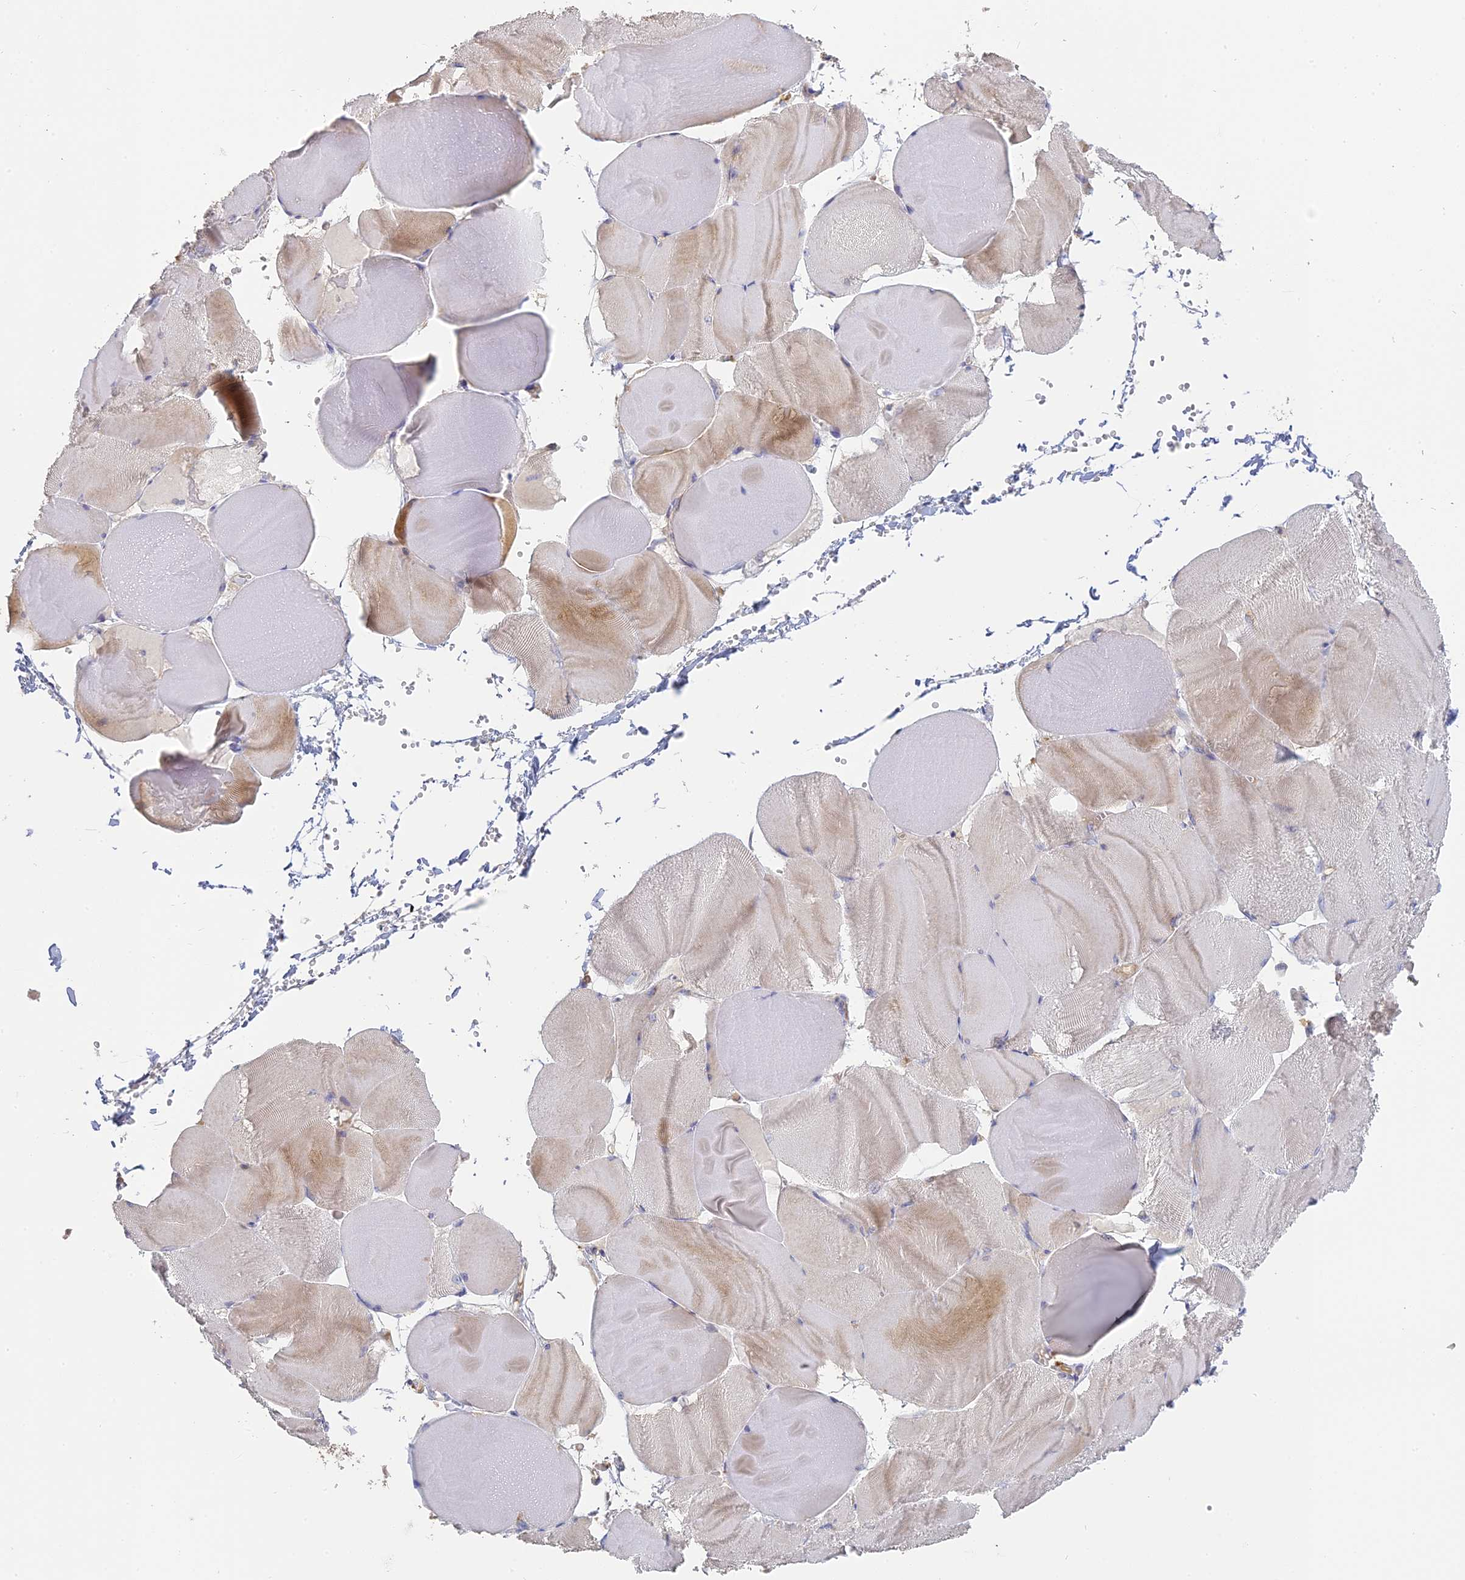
{"staining": {"intensity": "weak", "quantity": "25%-75%", "location": "cytoplasmic/membranous"}, "tissue": "skeletal muscle", "cell_type": "Myocytes", "image_type": "normal", "snomed": [{"axis": "morphology", "description": "Normal tissue, NOS"}, {"axis": "morphology", "description": "Basal cell carcinoma"}, {"axis": "topography", "description": "Skeletal muscle"}], "caption": "DAB immunohistochemical staining of unremarkable skeletal muscle demonstrates weak cytoplasmic/membranous protein expression in about 25%-75% of myocytes.", "gene": "SFT2D2", "patient": {"sex": "female", "age": 64}}